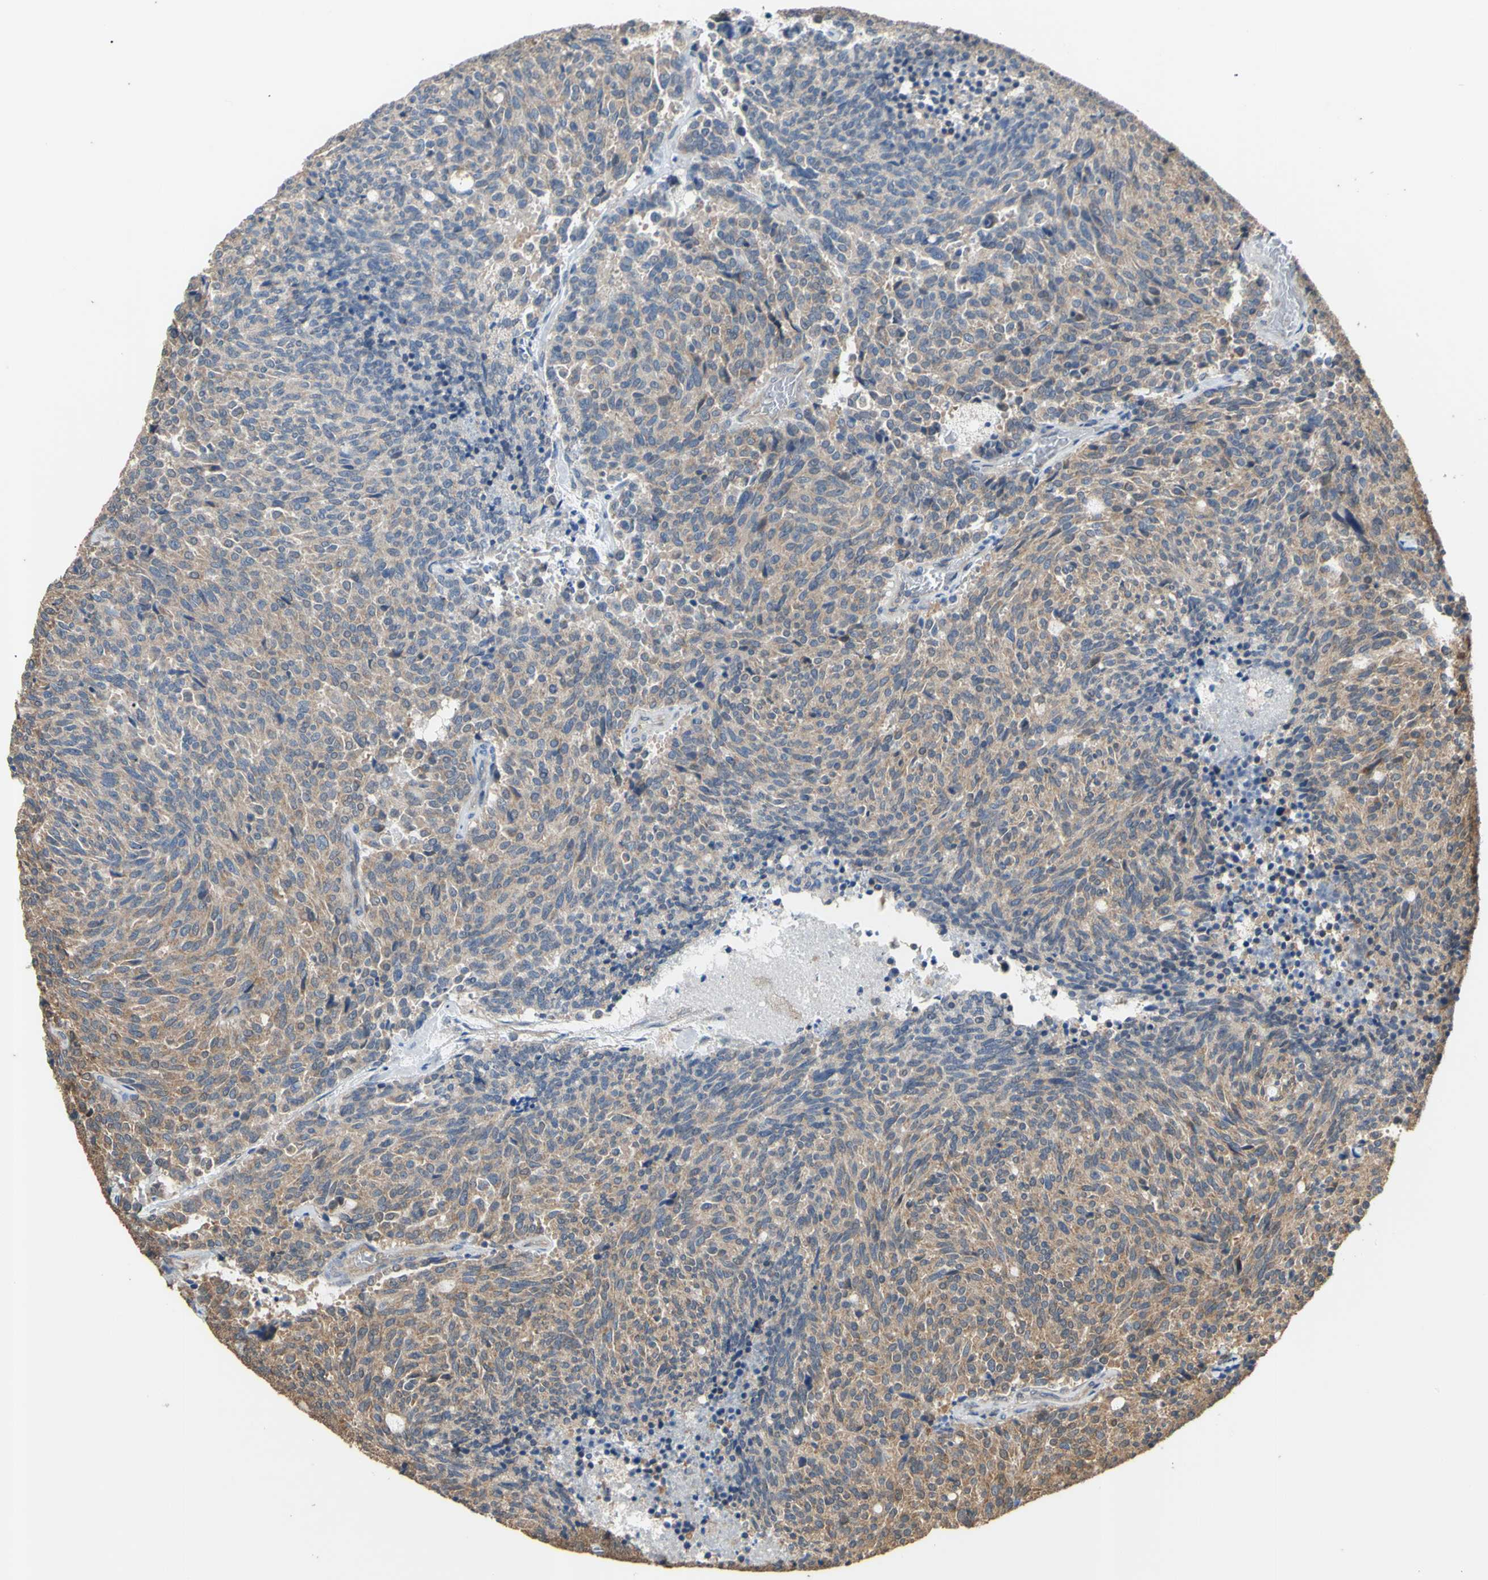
{"staining": {"intensity": "moderate", "quantity": ">75%", "location": "cytoplasmic/membranous"}, "tissue": "carcinoid", "cell_type": "Tumor cells", "image_type": "cancer", "snomed": [{"axis": "morphology", "description": "Carcinoid, malignant, NOS"}, {"axis": "topography", "description": "Pancreas"}], "caption": "A micrograph of human carcinoid stained for a protein shows moderate cytoplasmic/membranous brown staining in tumor cells.", "gene": "CTTN", "patient": {"sex": "female", "age": 54}}